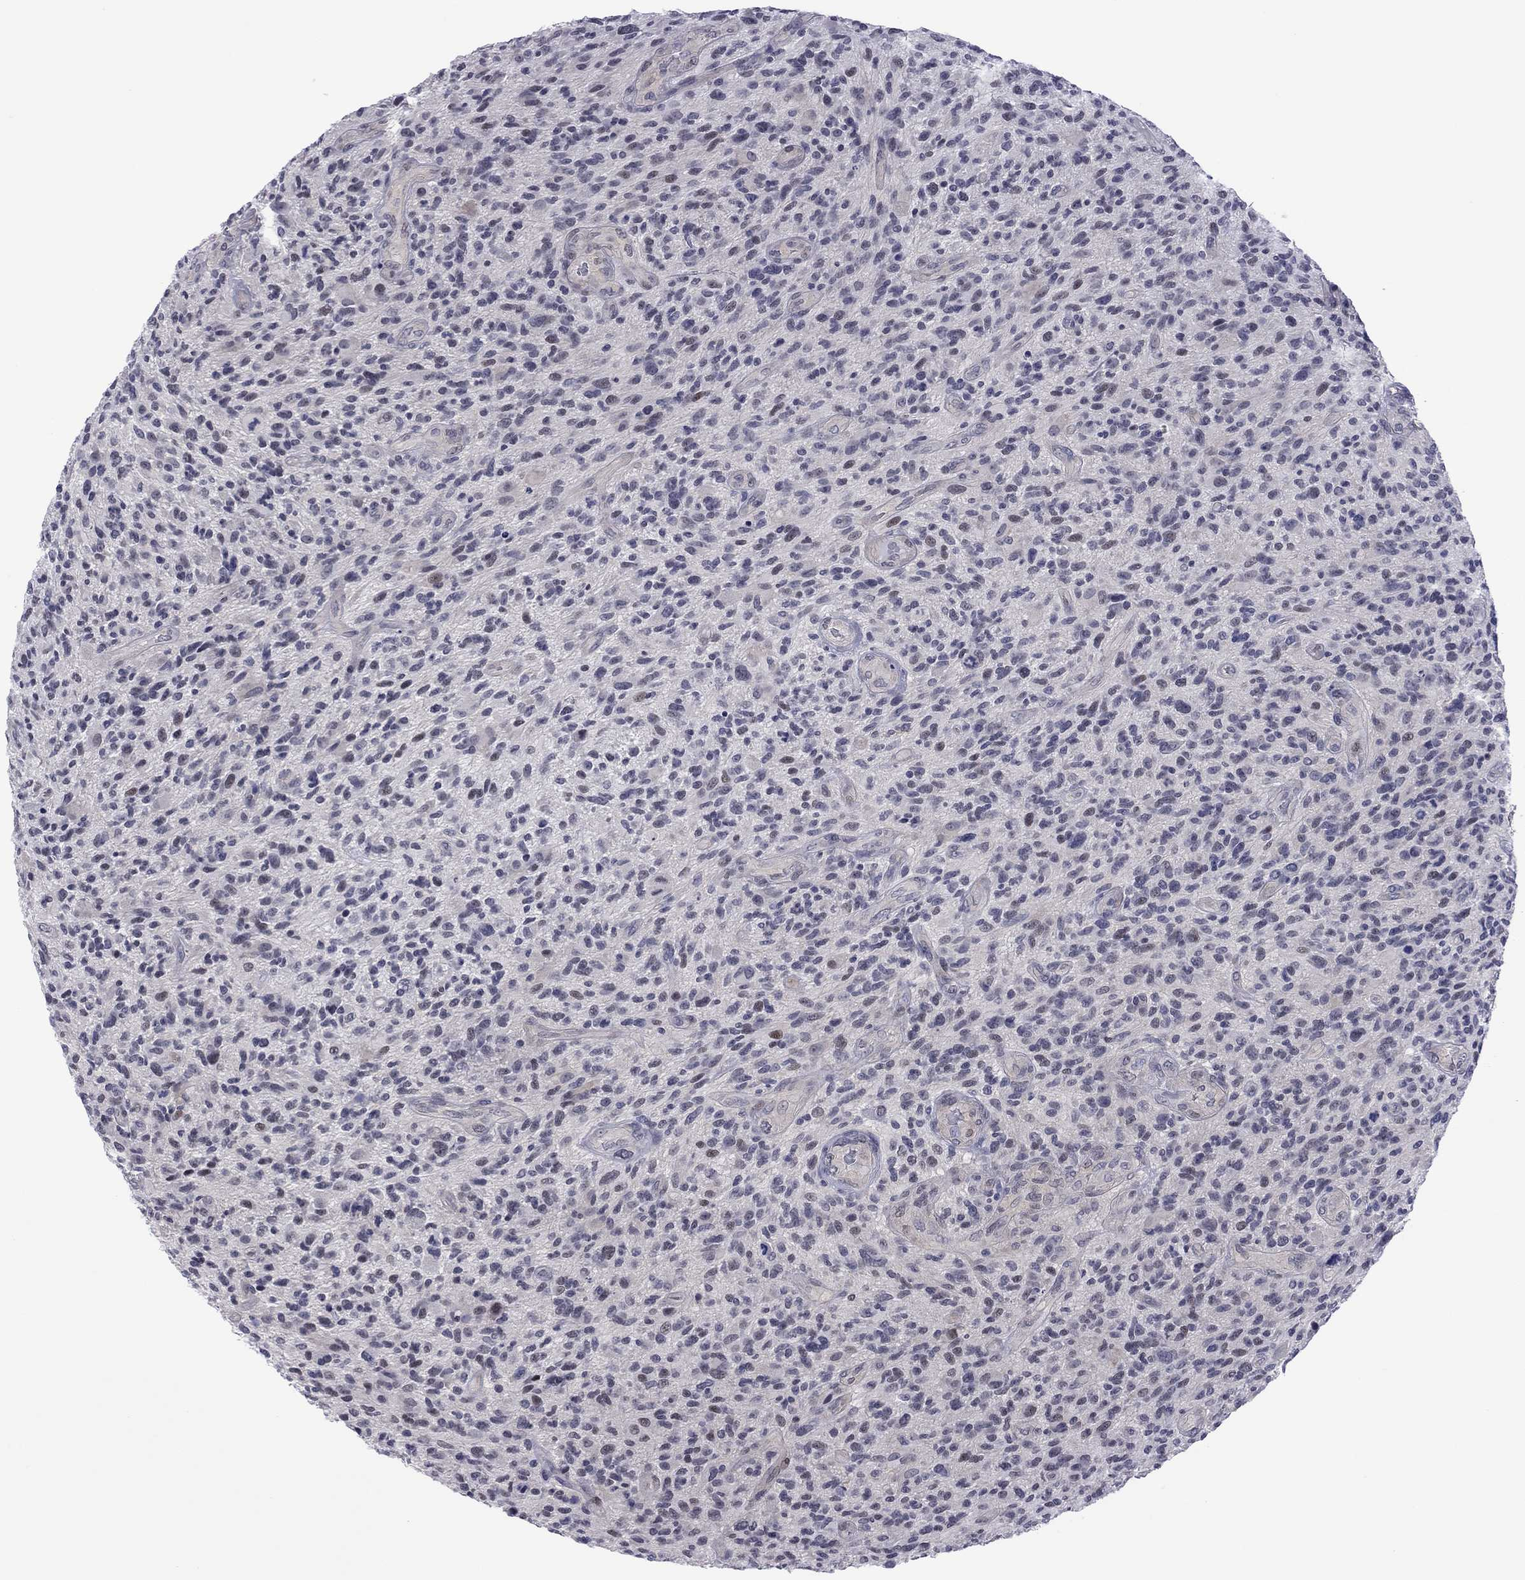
{"staining": {"intensity": "negative", "quantity": "none", "location": "none"}, "tissue": "glioma", "cell_type": "Tumor cells", "image_type": "cancer", "snomed": [{"axis": "morphology", "description": "Glioma, malignant, High grade"}, {"axis": "topography", "description": "Brain"}], "caption": "Protein analysis of malignant glioma (high-grade) exhibits no significant positivity in tumor cells.", "gene": "POU5F2", "patient": {"sex": "male", "age": 47}}